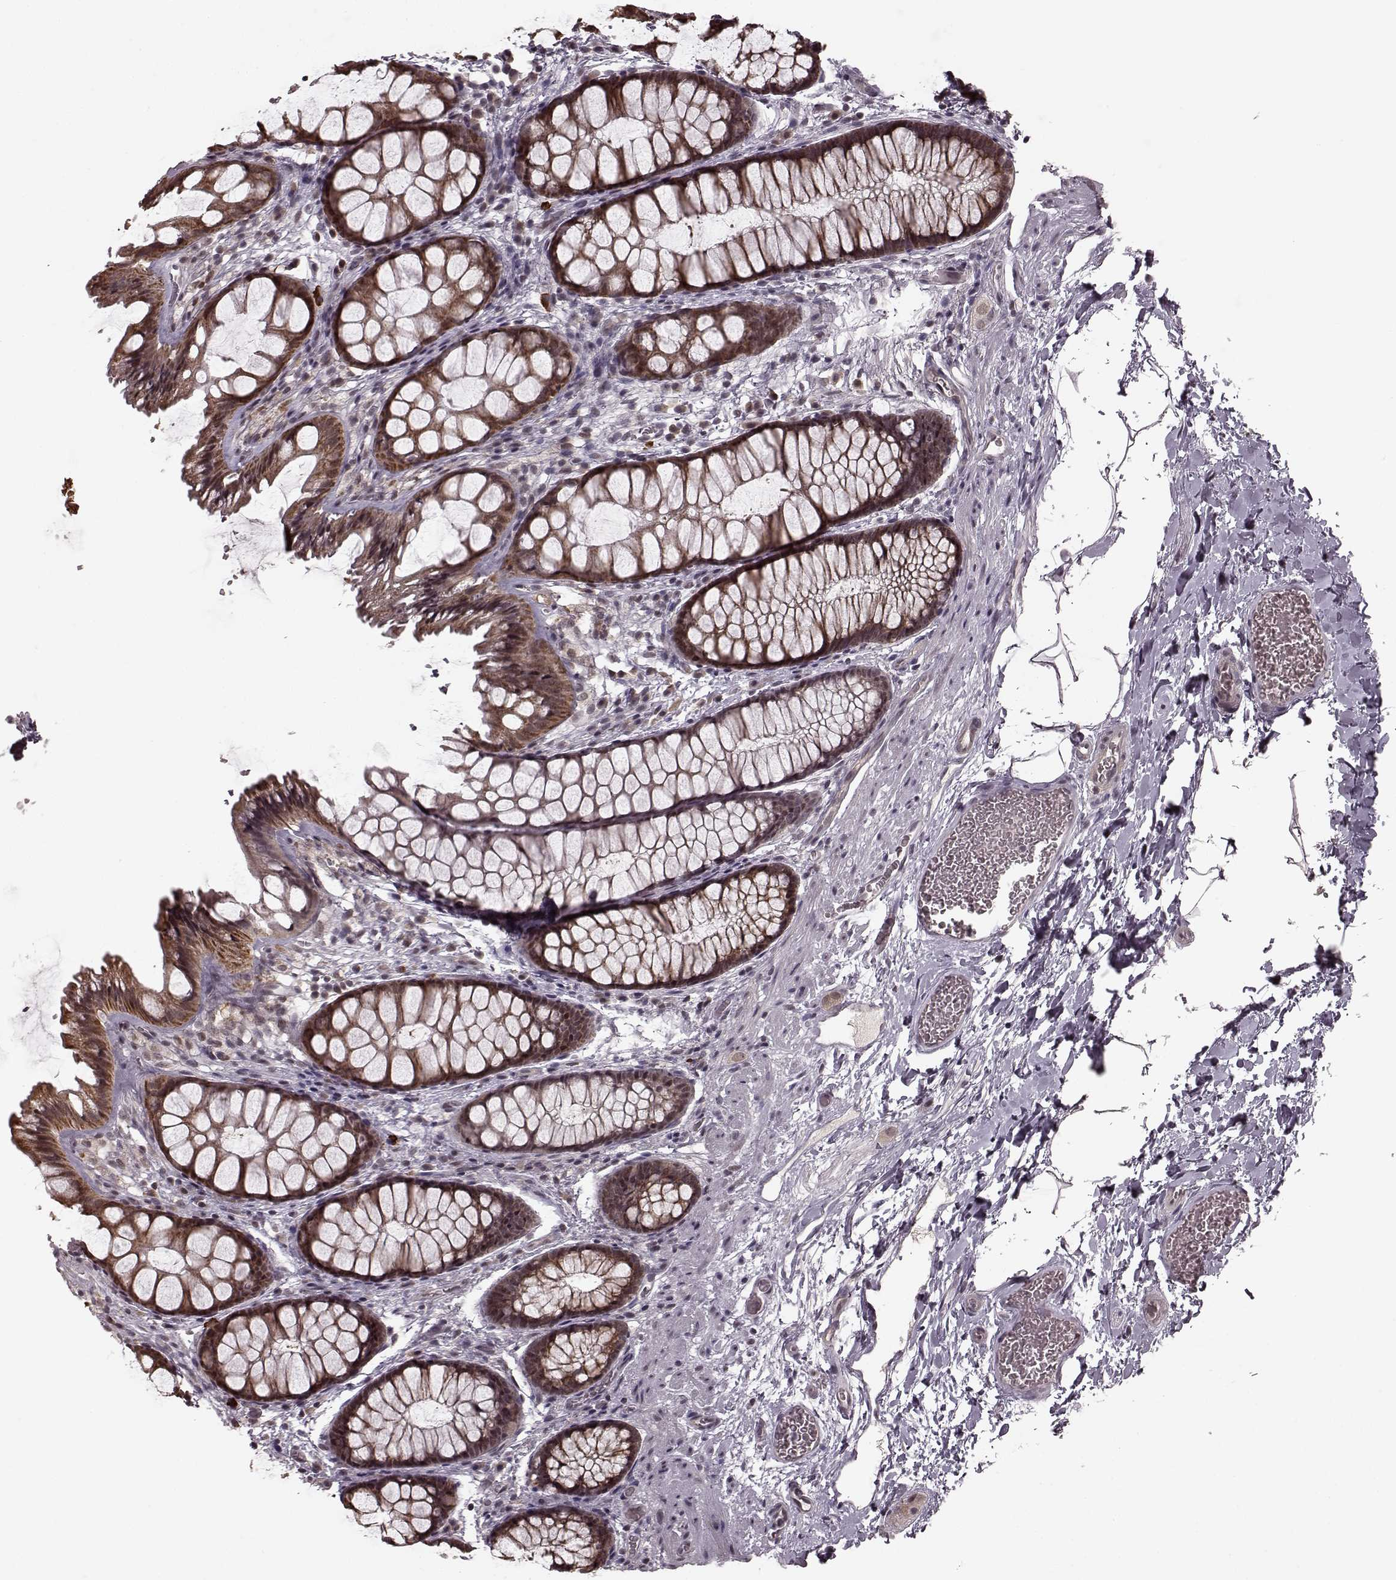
{"staining": {"intensity": "moderate", "quantity": ">75%", "location": "cytoplasmic/membranous"}, "tissue": "rectum", "cell_type": "Glandular cells", "image_type": "normal", "snomed": [{"axis": "morphology", "description": "Normal tissue, NOS"}, {"axis": "topography", "description": "Rectum"}], "caption": "Normal rectum shows moderate cytoplasmic/membranous staining in about >75% of glandular cells, visualized by immunohistochemistry. (DAB IHC with brightfield microscopy, high magnification).", "gene": "PLCB4", "patient": {"sex": "female", "age": 62}}